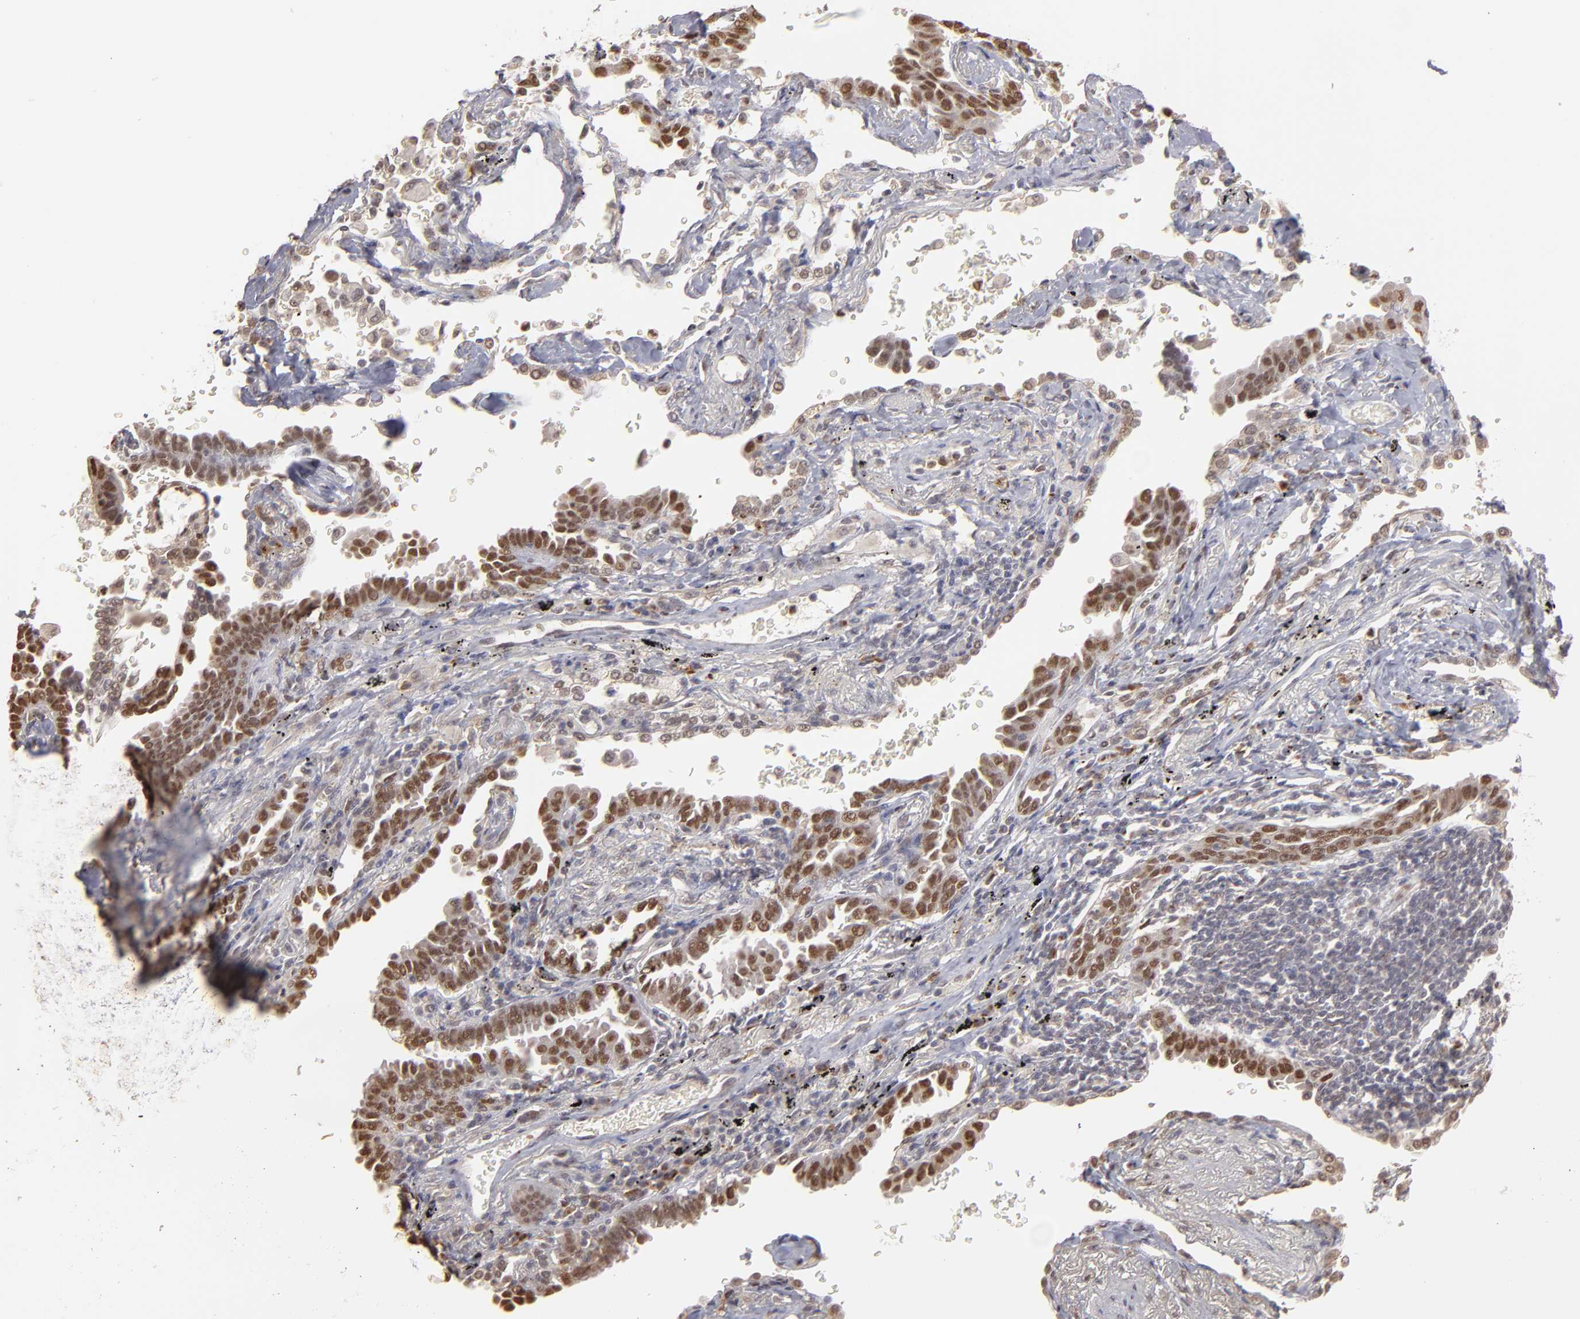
{"staining": {"intensity": "moderate", "quantity": ">75%", "location": "nuclear"}, "tissue": "lung cancer", "cell_type": "Tumor cells", "image_type": "cancer", "snomed": [{"axis": "morphology", "description": "Adenocarcinoma, NOS"}, {"axis": "topography", "description": "Lung"}], "caption": "This is an image of IHC staining of lung cancer, which shows moderate expression in the nuclear of tumor cells.", "gene": "NFE2", "patient": {"sex": "female", "age": 64}}